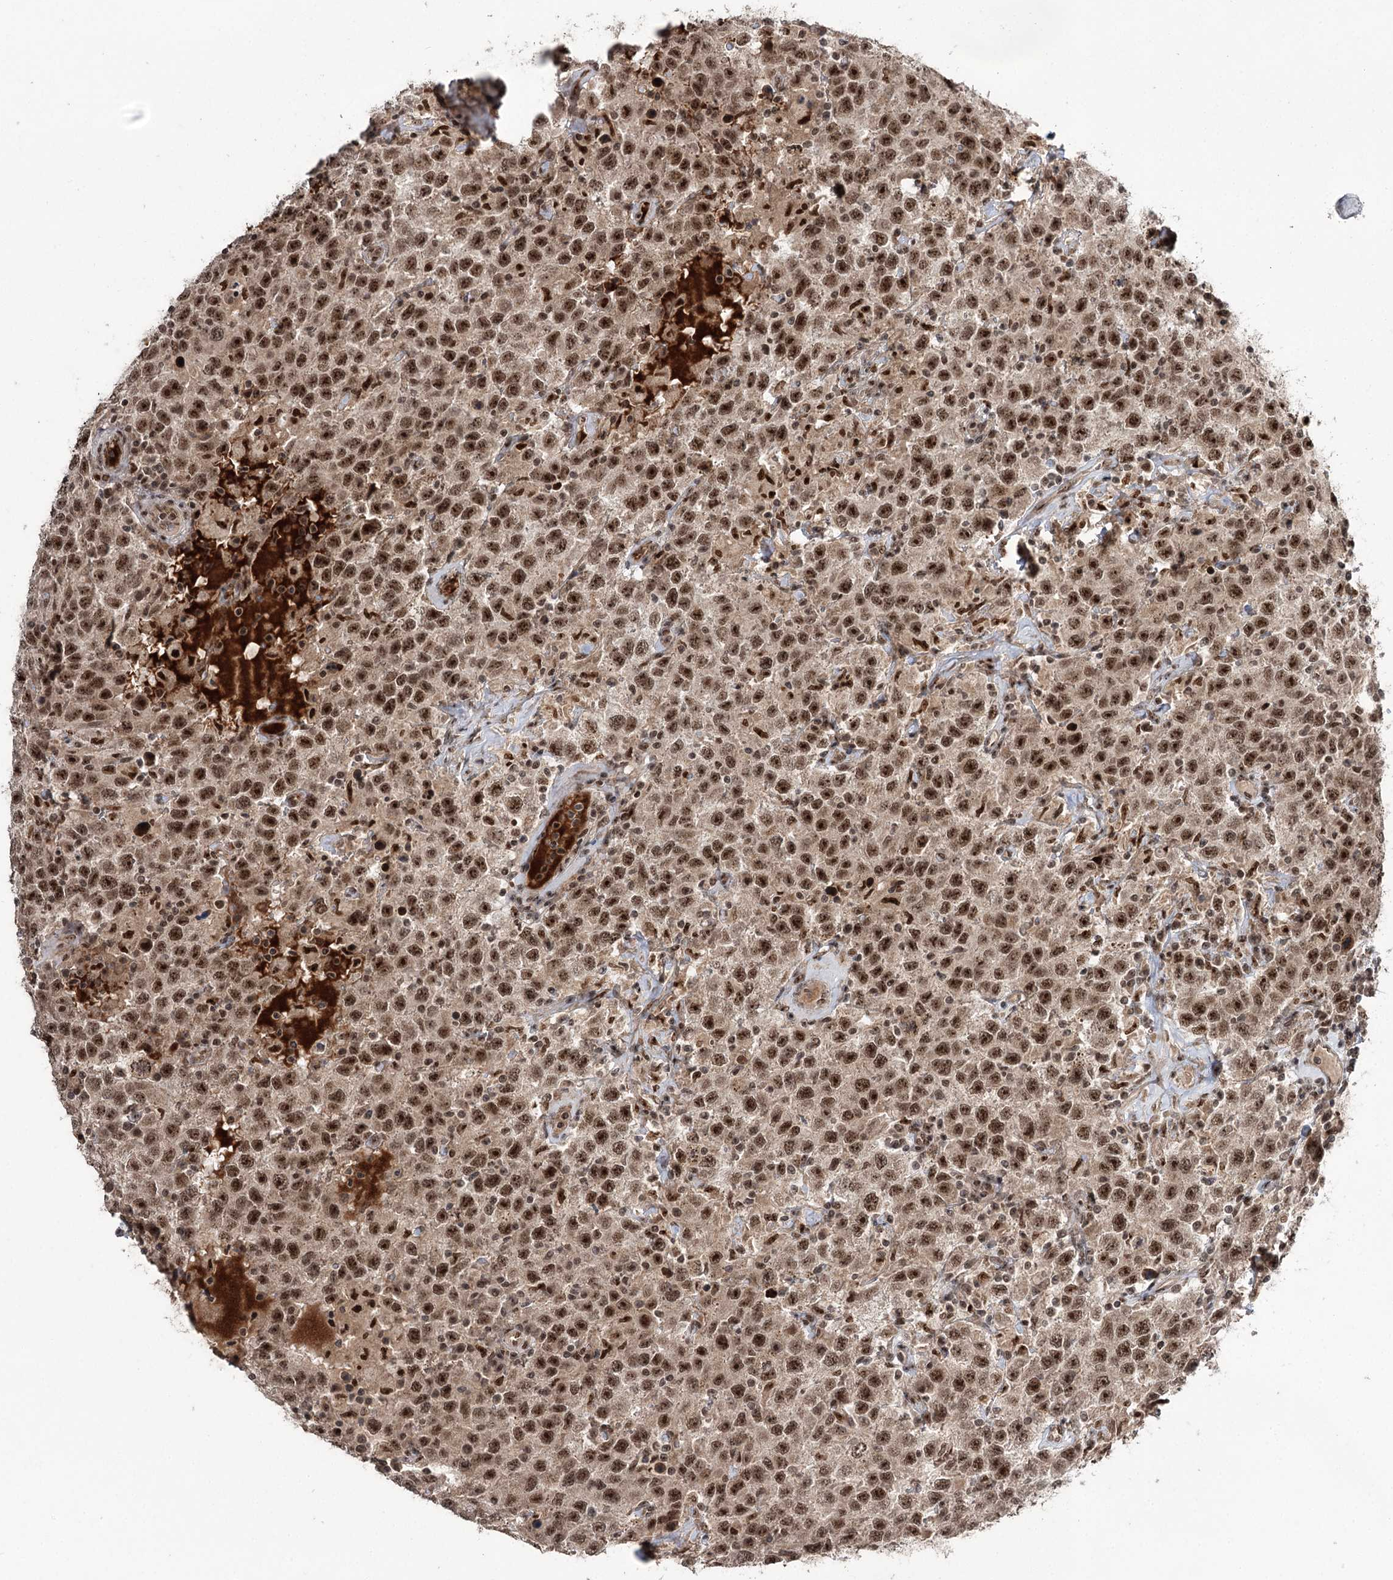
{"staining": {"intensity": "strong", "quantity": ">75%", "location": "nuclear"}, "tissue": "testis cancer", "cell_type": "Tumor cells", "image_type": "cancer", "snomed": [{"axis": "morphology", "description": "Seminoma, NOS"}, {"axis": "topography", "description": "Testis"}], "caption": "Immunohistochemical staining of human seminoma (testis) shows strong nuclear protein positivity in approximately >75% of tumor cells.", "gene": "ERCC3", "patient": {"sex": "male", "age": 41}}